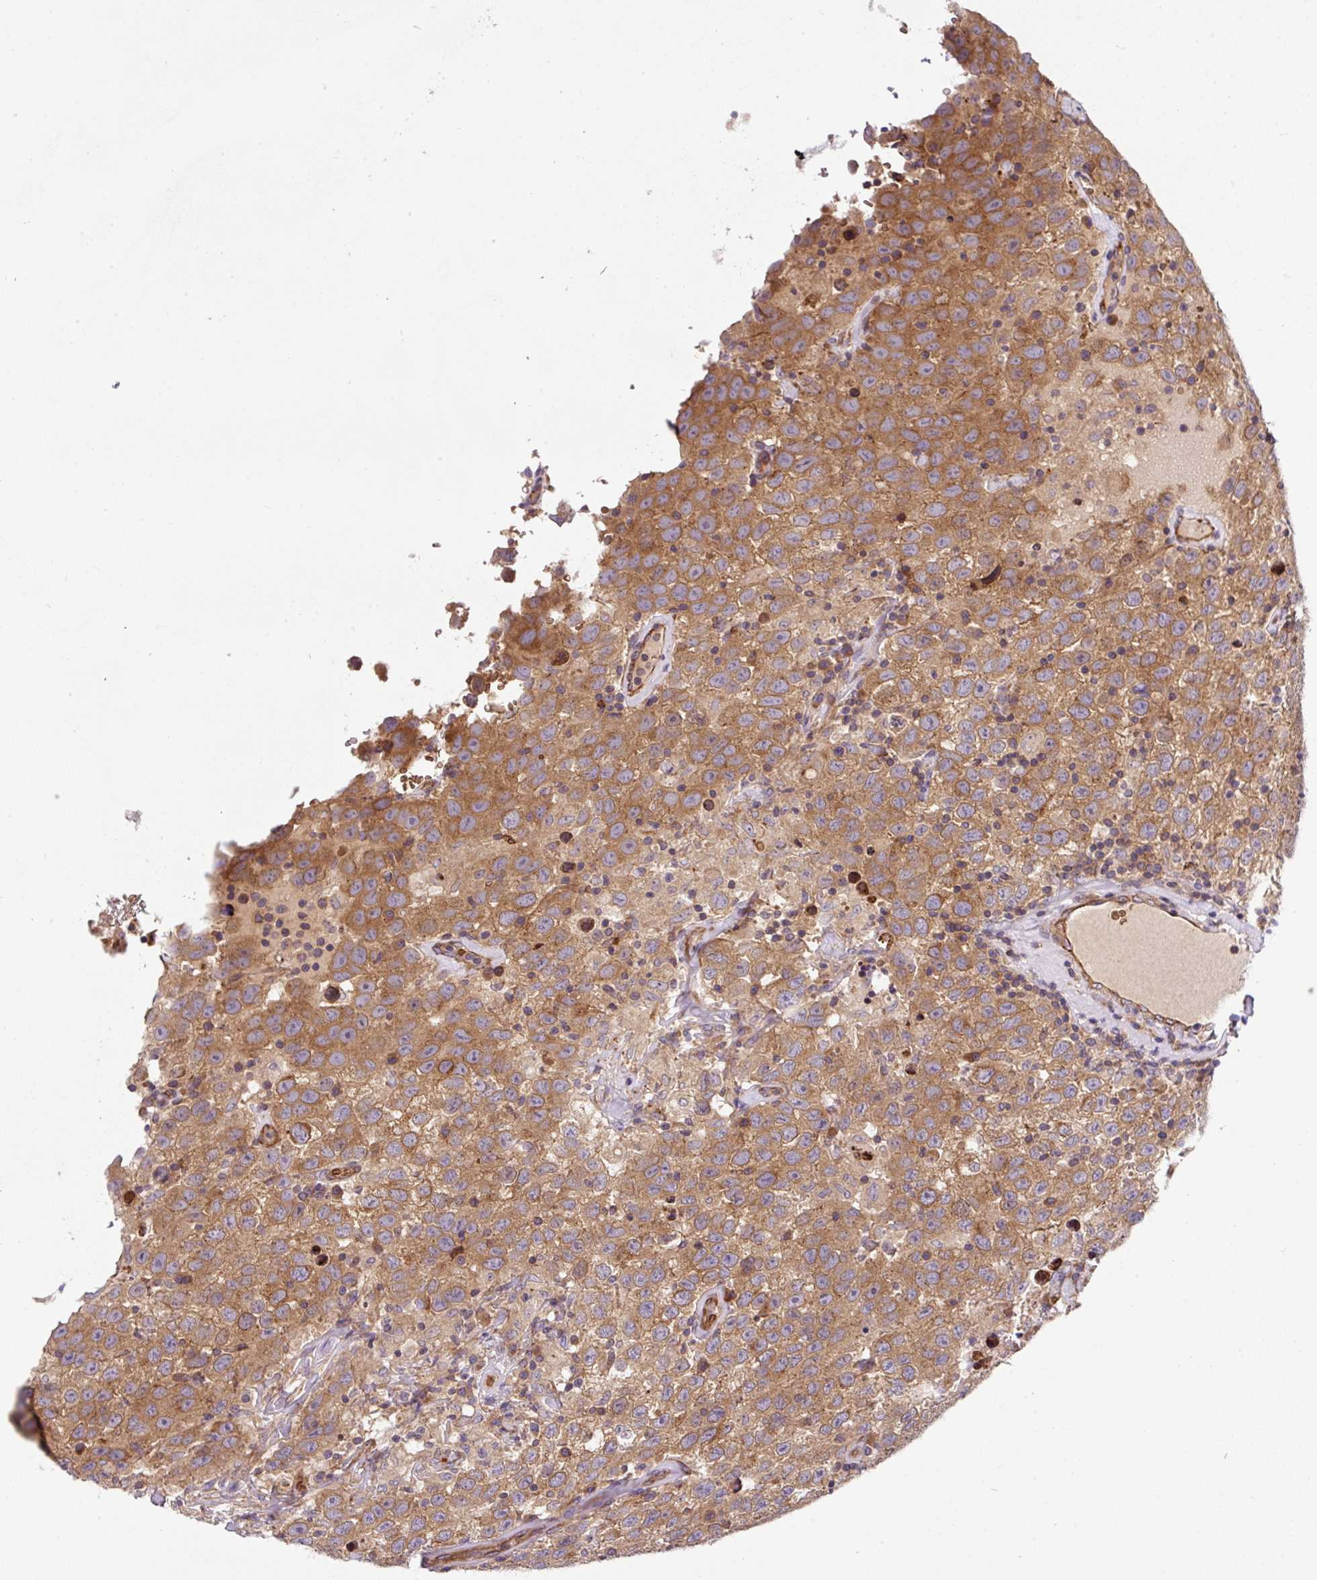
{"staining": {"intensity": "moderate", "quantity": ">75%", "location": "cytoplasmic/membranous"}, "tissue": "testis cancer", "cell_type": "Tumor cells", "image_type": "cancer", "snomed": [{"axis": "morphology", "description": "Seminoma, NOS"}, {"axis": "topography", "description": "Testis"}], "caption": "Testis cancer (seminoma) stained for a protein displays moderate cytoplasmic/membranous positivity in tumor cells.", "gene": "APOBEC3D", "patient": {"sex": "male", "age": 41}}